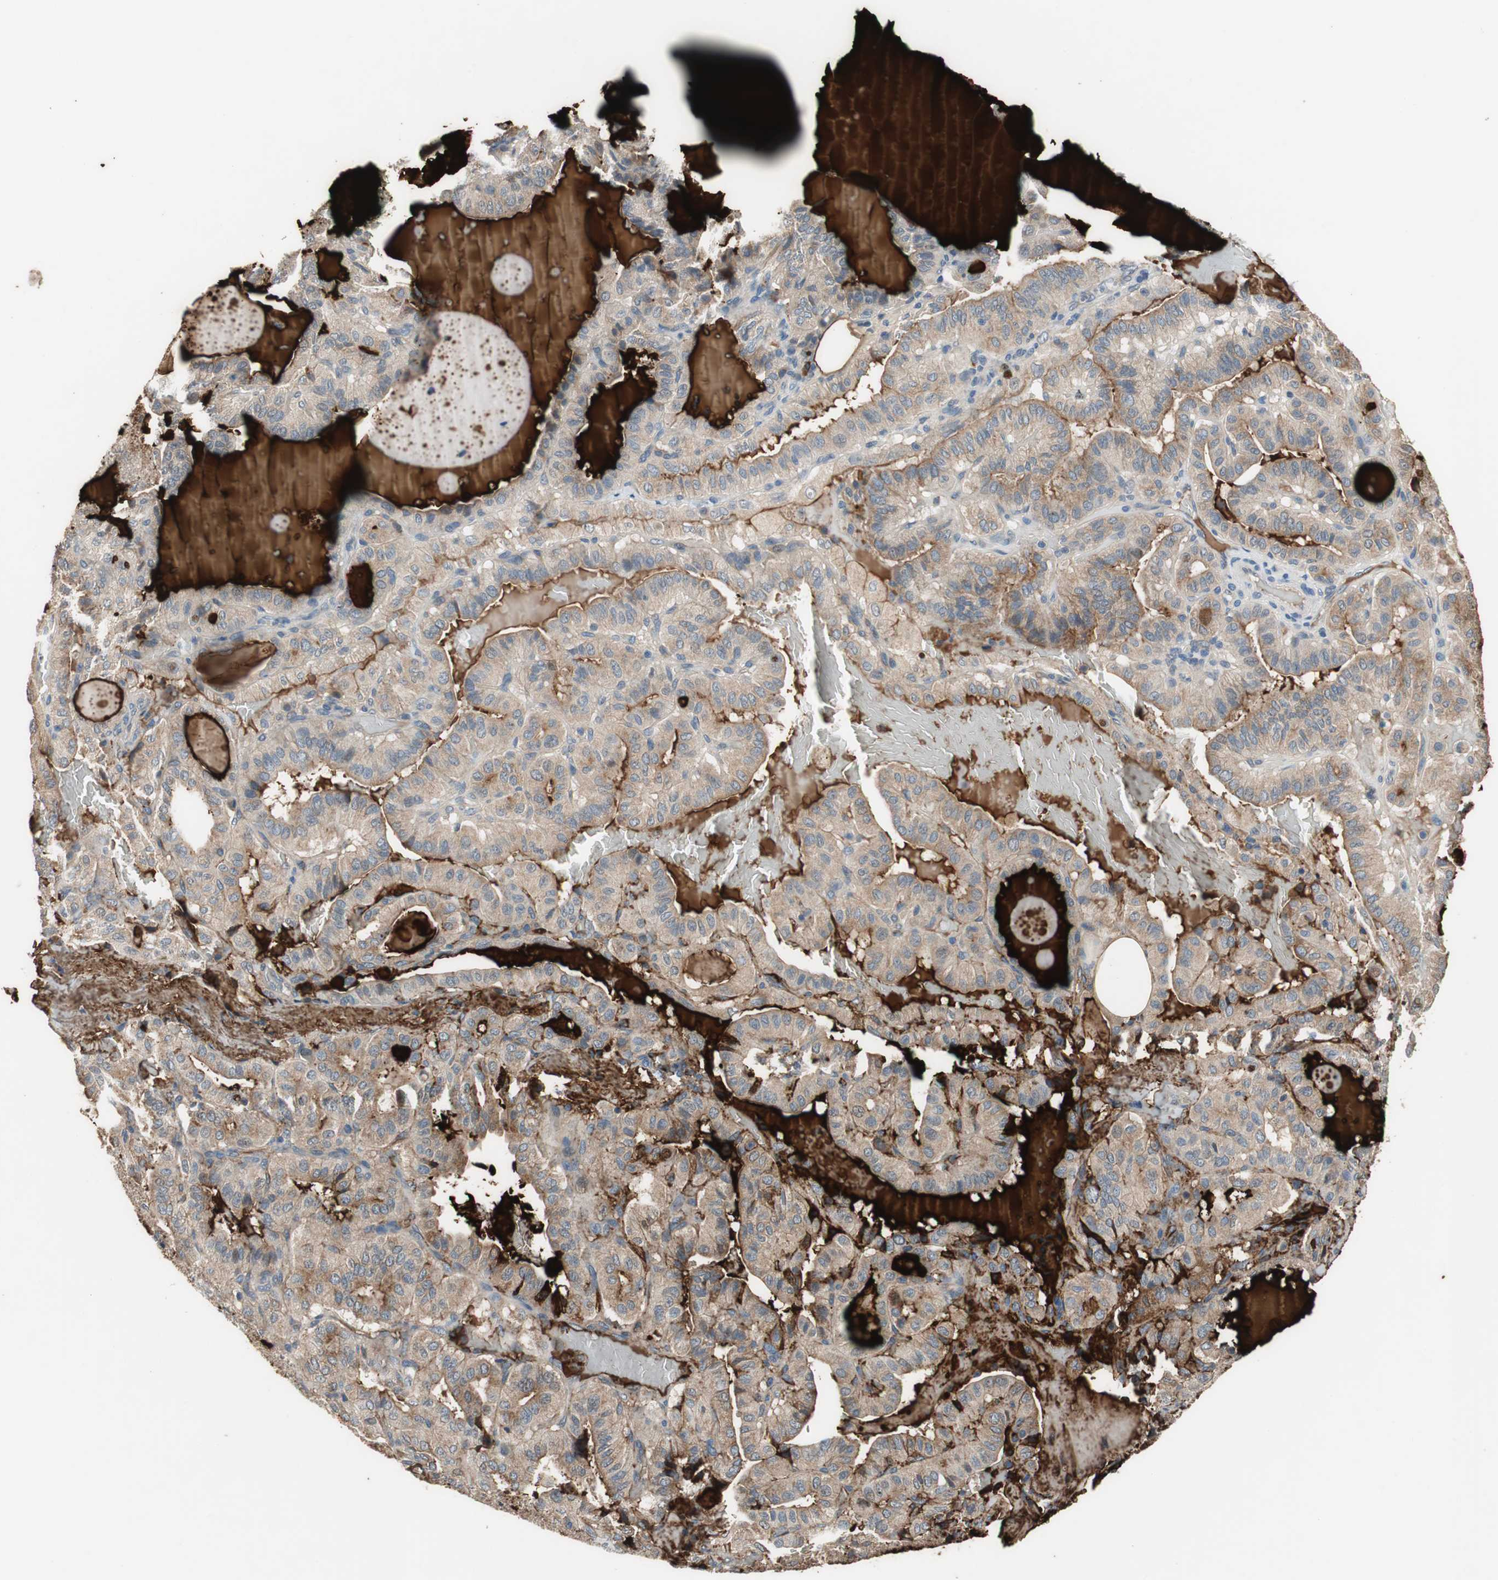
{"staining": {"intensity": "moderate", "quantity": "25%-75%", "location": "cytoplasmic/membranous"}, "tissue": "thyroid cancer", "cell_type": "Tumor cells", "image_type": "cancer", "snomed": [{"axis": "morphology", "description": "Papillary adenocarcinoma, NOS"}, {"axis": "topography", "description": "Thyroid gland"}], "caption": "Human thyroid cancer (papillary adenocarcinoma) stained with a protein marker reveals moderate staining in tumor cells.", "gene": "PI4KB", "patient": {"sex": "male", "age": 77}}